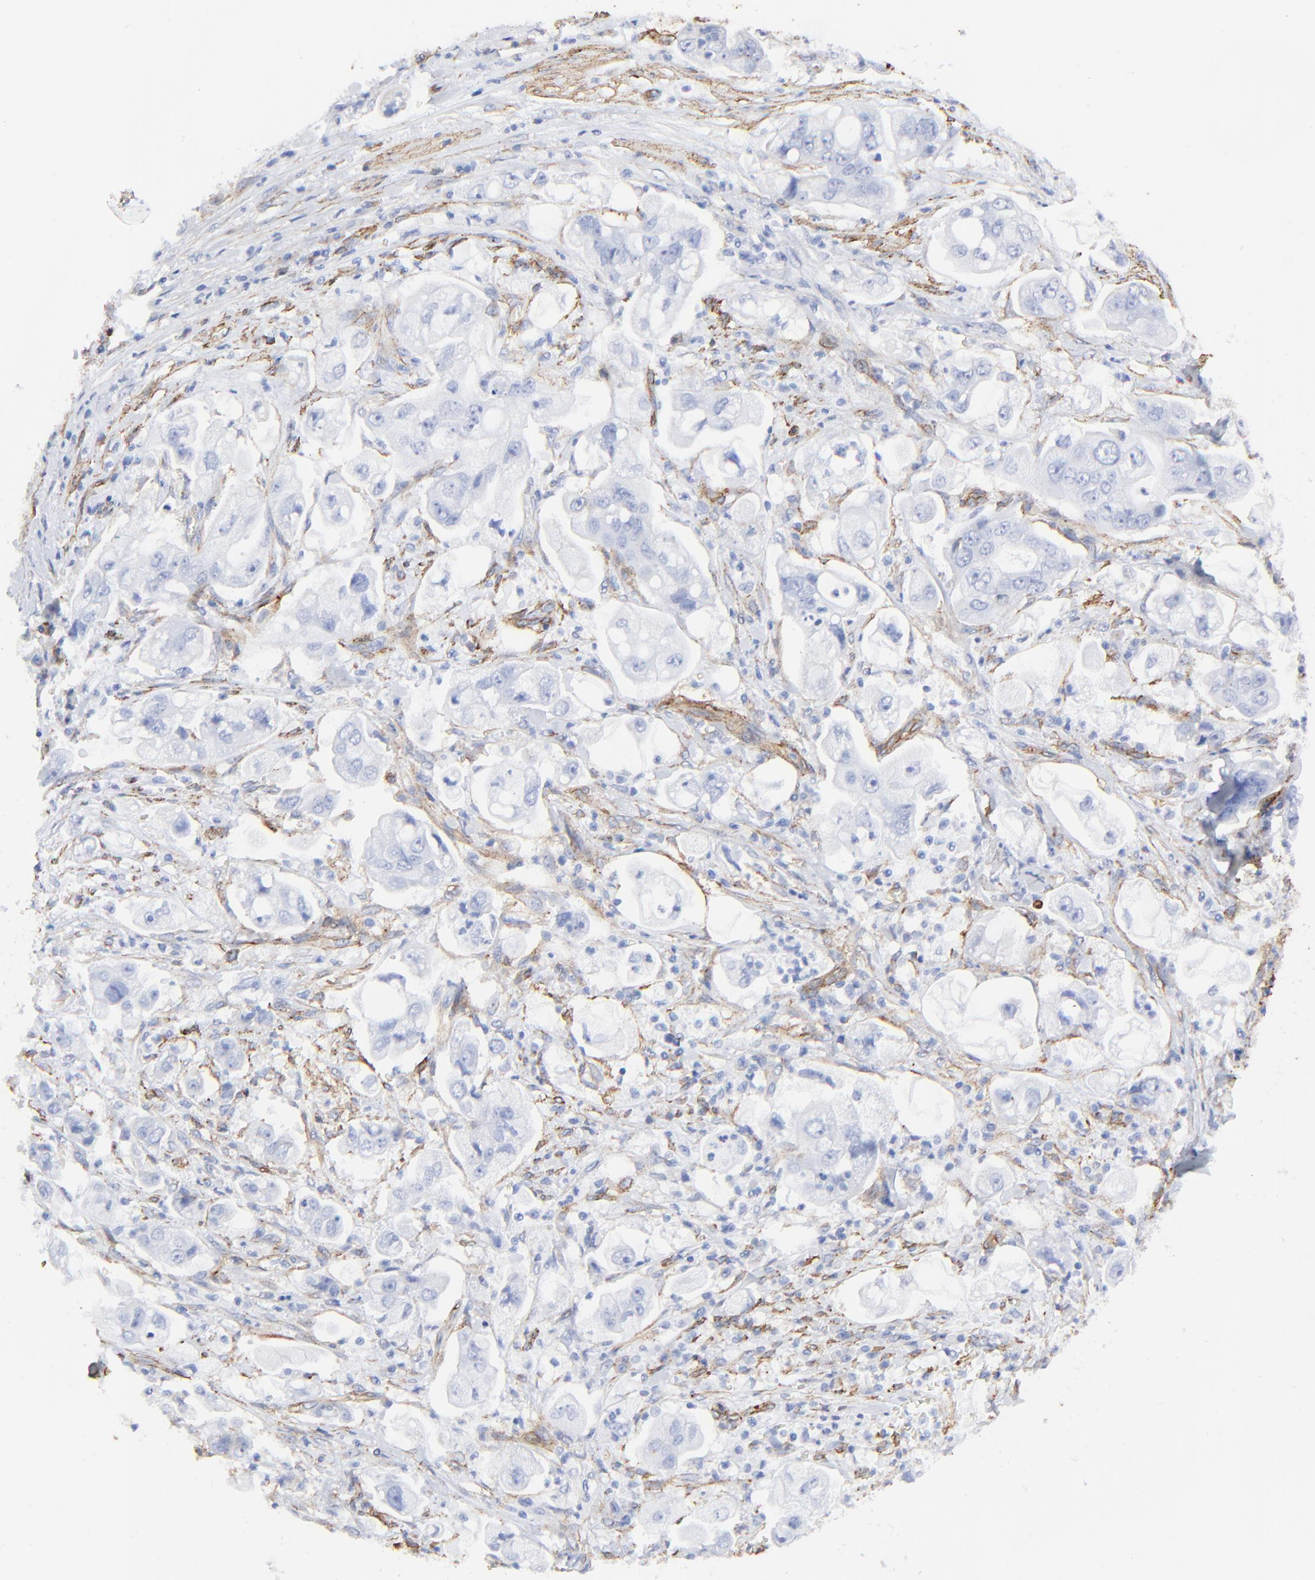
{"staining": {"intensity": "negative", "quantity": "none", "location": "none"}, "tissue": "stomach cancer", "cell_type": "Tumor cells", "image_type": "cancer", "snomed": [{"axis": "morphology", "description": "Adenocarcinoma, NOS"}, {"axis": "topography", "description": "Stomach"}], "caption": "An image of human adenocarcinoma (stomach) is negative for staining in tumor cells.", "gene": "CAV1", "patient": {"sex": "male", "age": 62}}